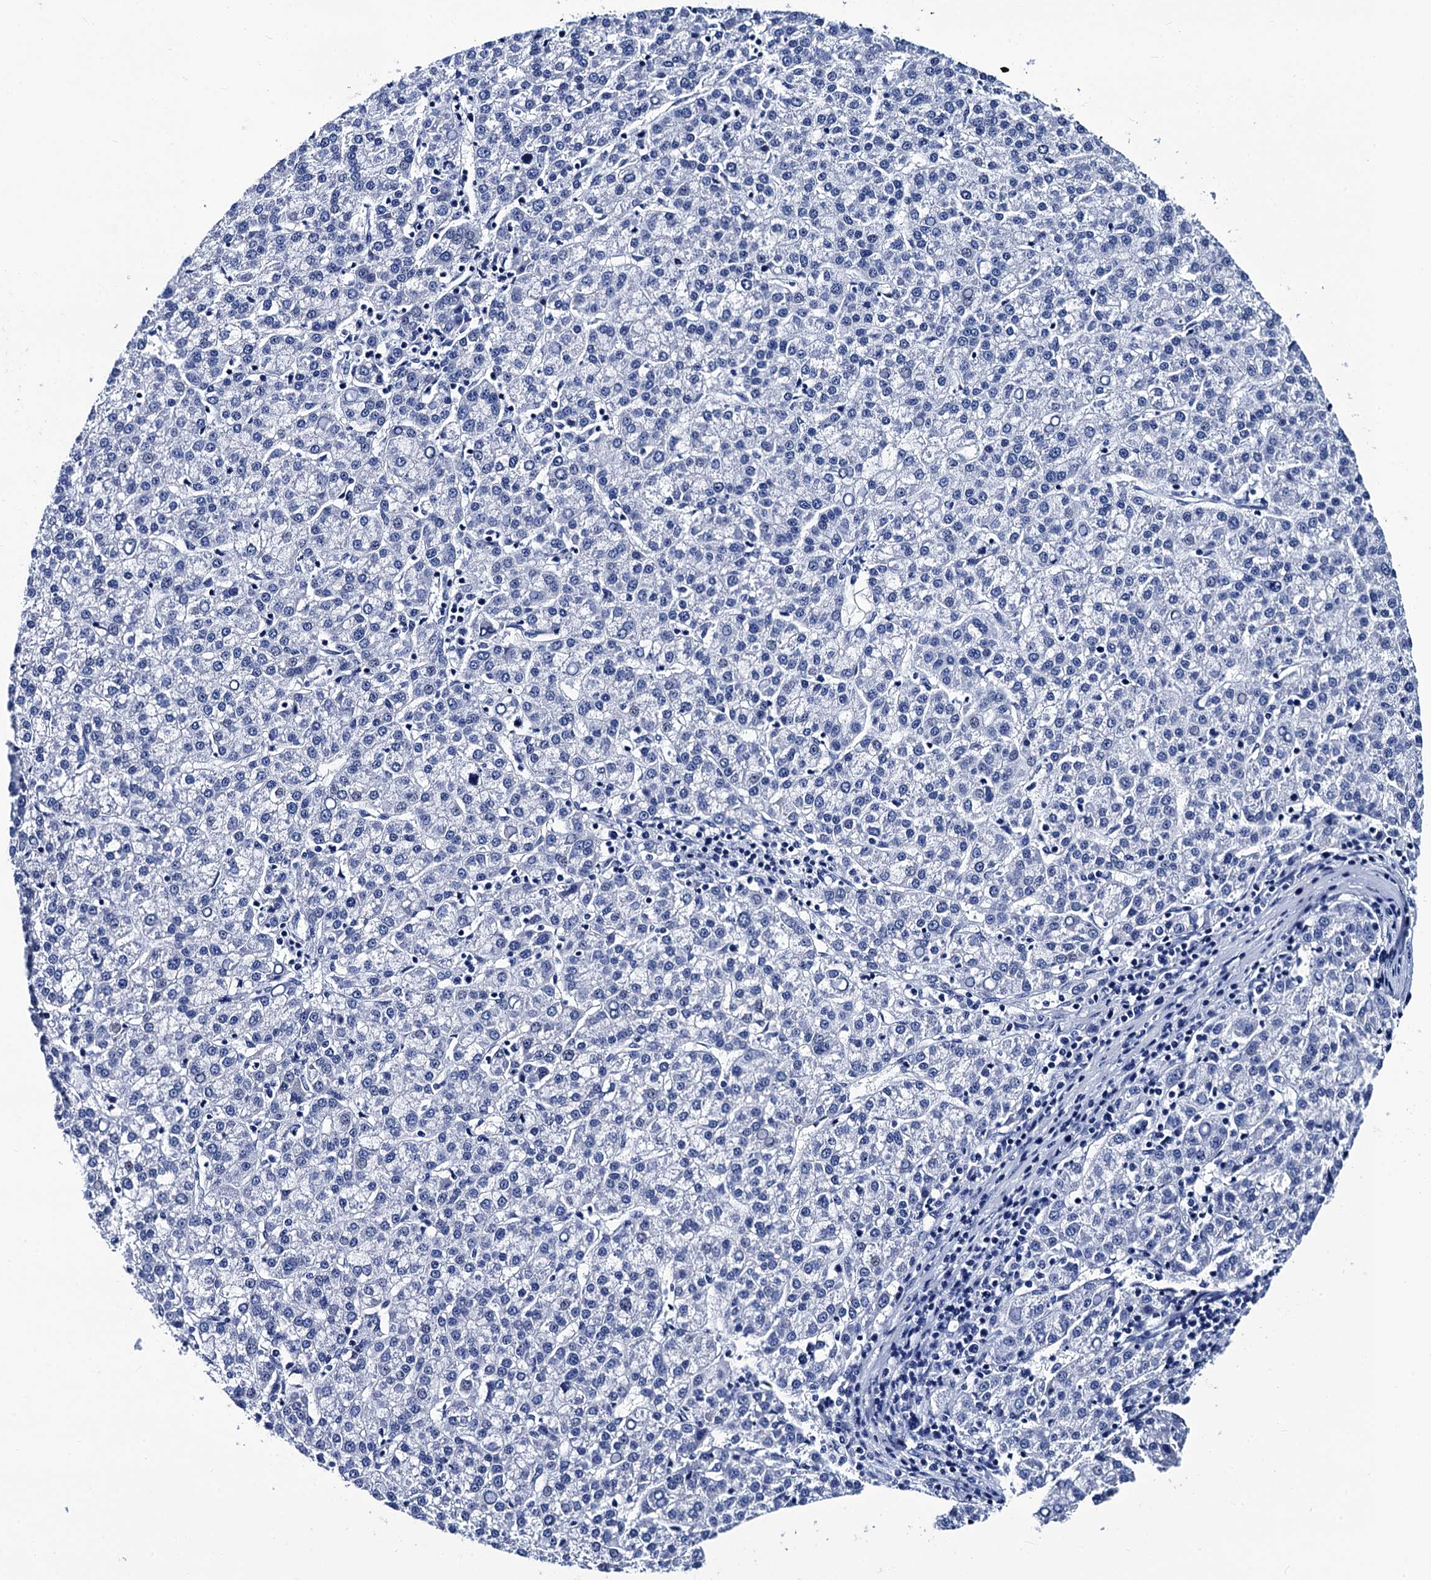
{"staining": {"intensity": "negative", "quantity": "none", "location": "none"}, "tissue": "liver cancer", "cell_type": "Tumor cells", "image_type": "cancer", "snomed": [{"axis": "morphology", "description": "Carcinoma, Hepatocellular, NOS"}, {"axis": "topography", "description": "Liver"}], "caption": "An immunohistochemistry photomicrograph of liver hepatocellular carcinoma is shown. There is no staining in tumor cells of liver hepatocellular carcinoma.", "gene": "MYBPC3", "patient": {"sex": "female", "age": 58}}